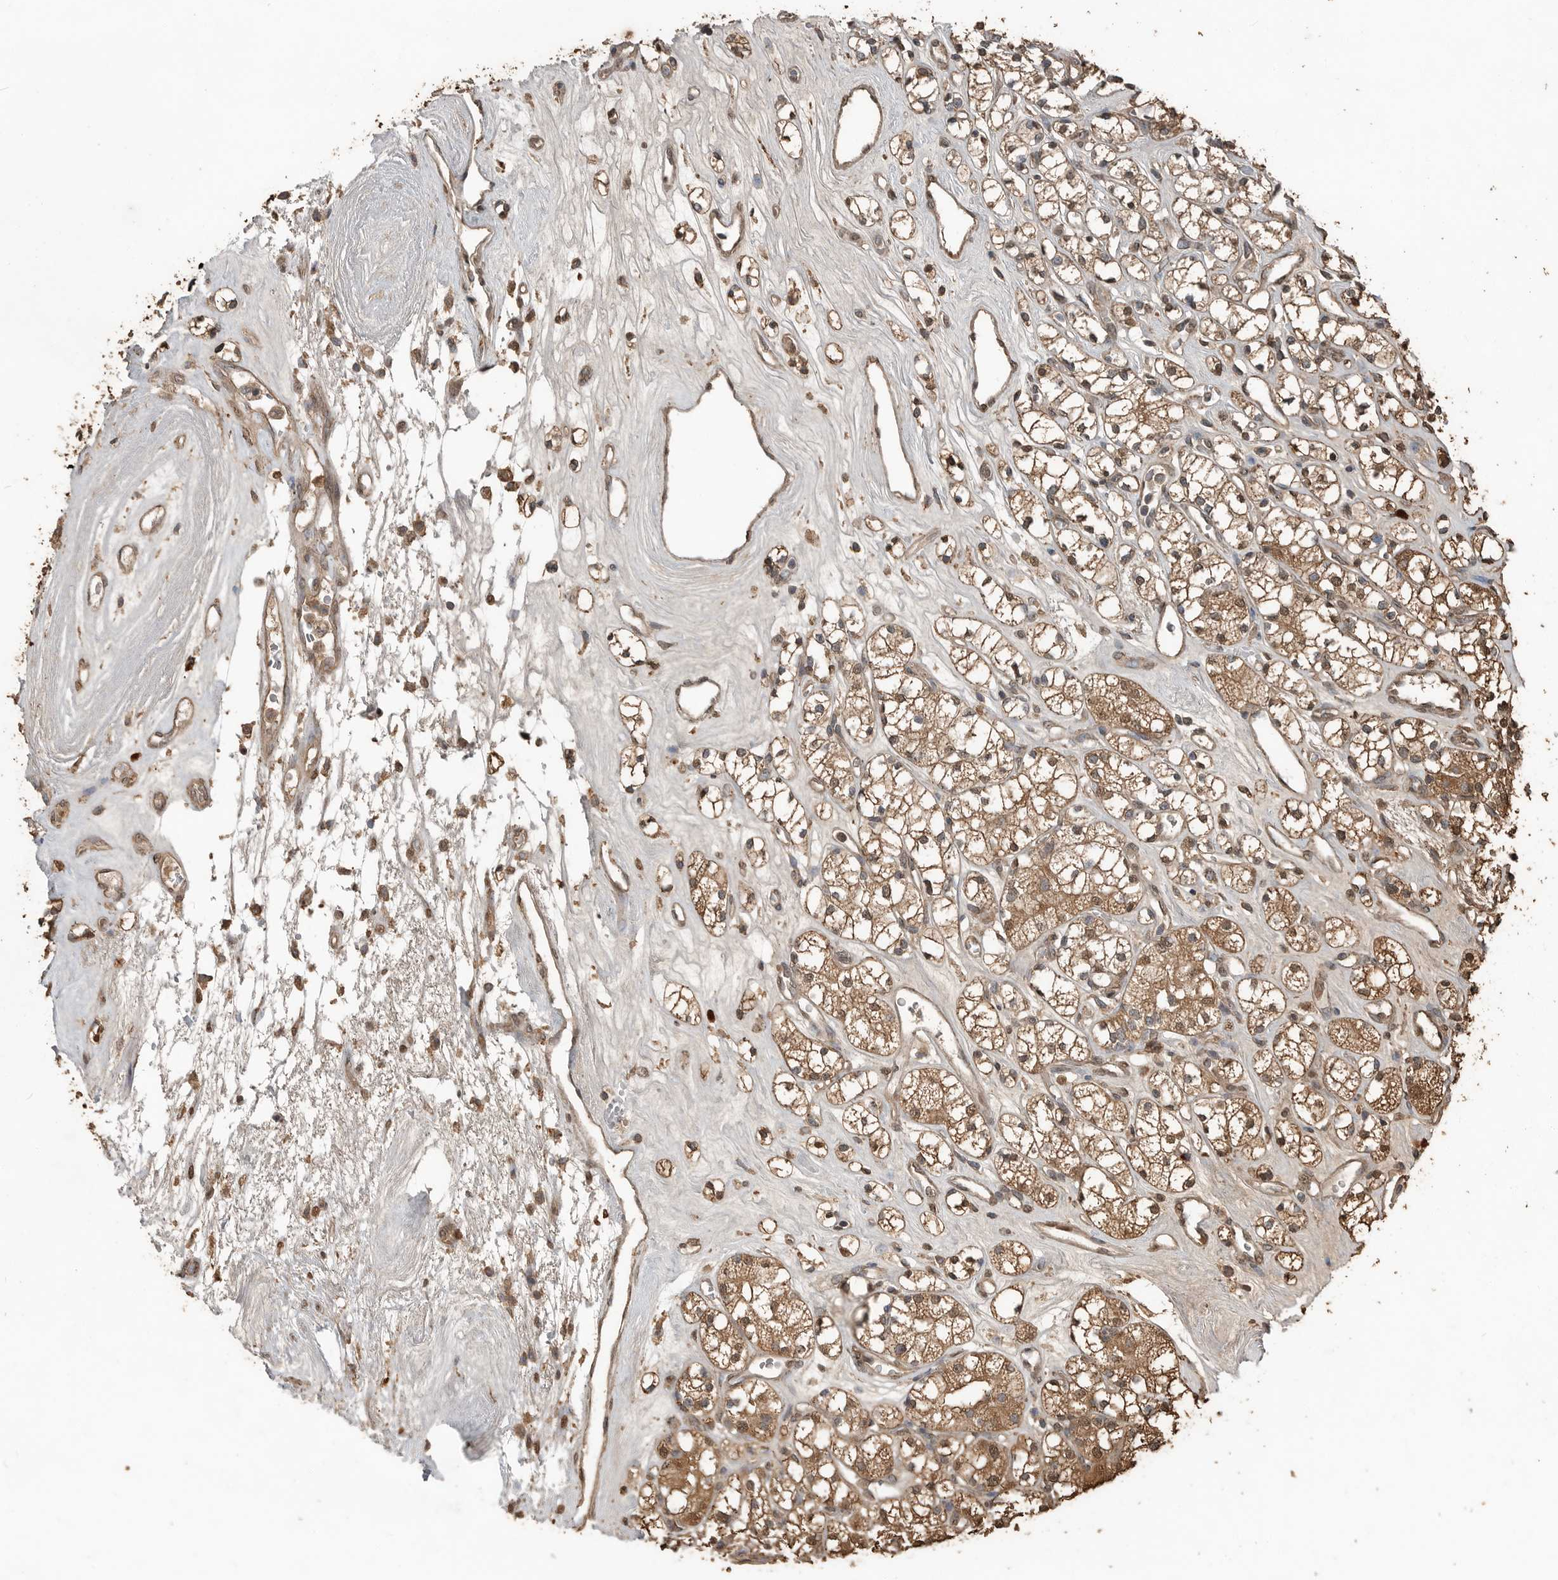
{"staining": {"intensity": "moderate", "quantity": ">75%", "location": "cytoplasmic/membranous,nuclear"}, "tissue": "renal cancer", "cell_type": "Tumor cells", "image_type": "cancer", "snomed": [{"axis": "morphology", "description": "Adenocarcinoma, NOS"}, {"axis": "topography", "description": "Kidney"}], "caption": "Protein positivity by IHC demonstrates moderate cytoplasmic/membranous and nuclear staining in about >75% of tumor cells in adenocarcinoma (renal).", "gene": "BLZF1", "patient": {"sex": "male", "age": 77}}